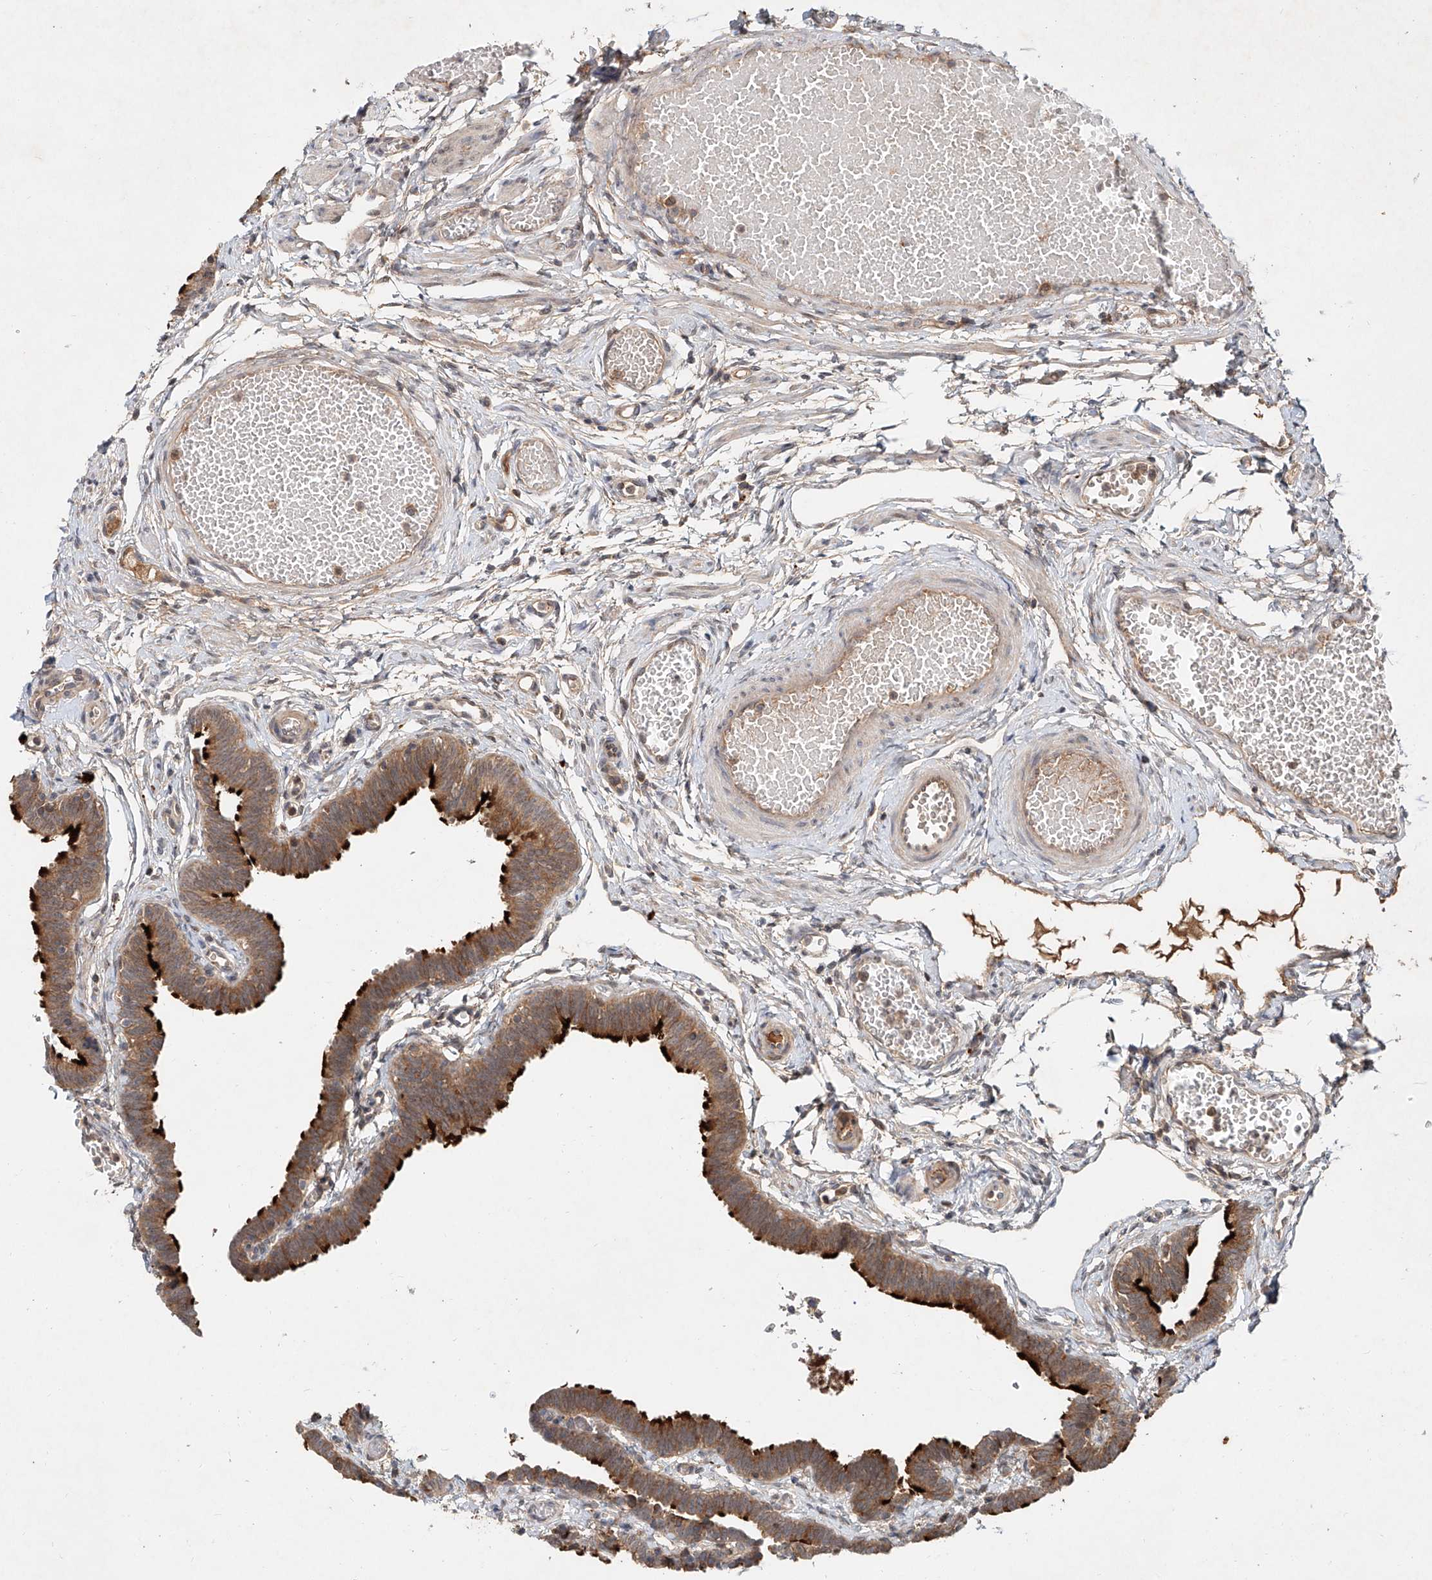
{"staining": {"intensity": "strong", "quantity": ">75%", "location": "cytoplasmic/membranous"}, "tissue": "fallopian tube", "cell_type": "Glandular cells", "image_type": "normal", "snomed": [{"axis": "morphology", "description": "Normal tissue, NOS"}, {"axis": "topography", "description": "Fallopian tube"}, {"axis": "topography", "description": "Ovary"}], "caption": "Immunohistochemistry (IHC) (DAB) staining of normal human fallopian tube reveals strong cytoplasmic/membranous protein staining in about >75% of glandular cells.", "gene": "IER5", "patient": {"sex": "female", "age": 23}}